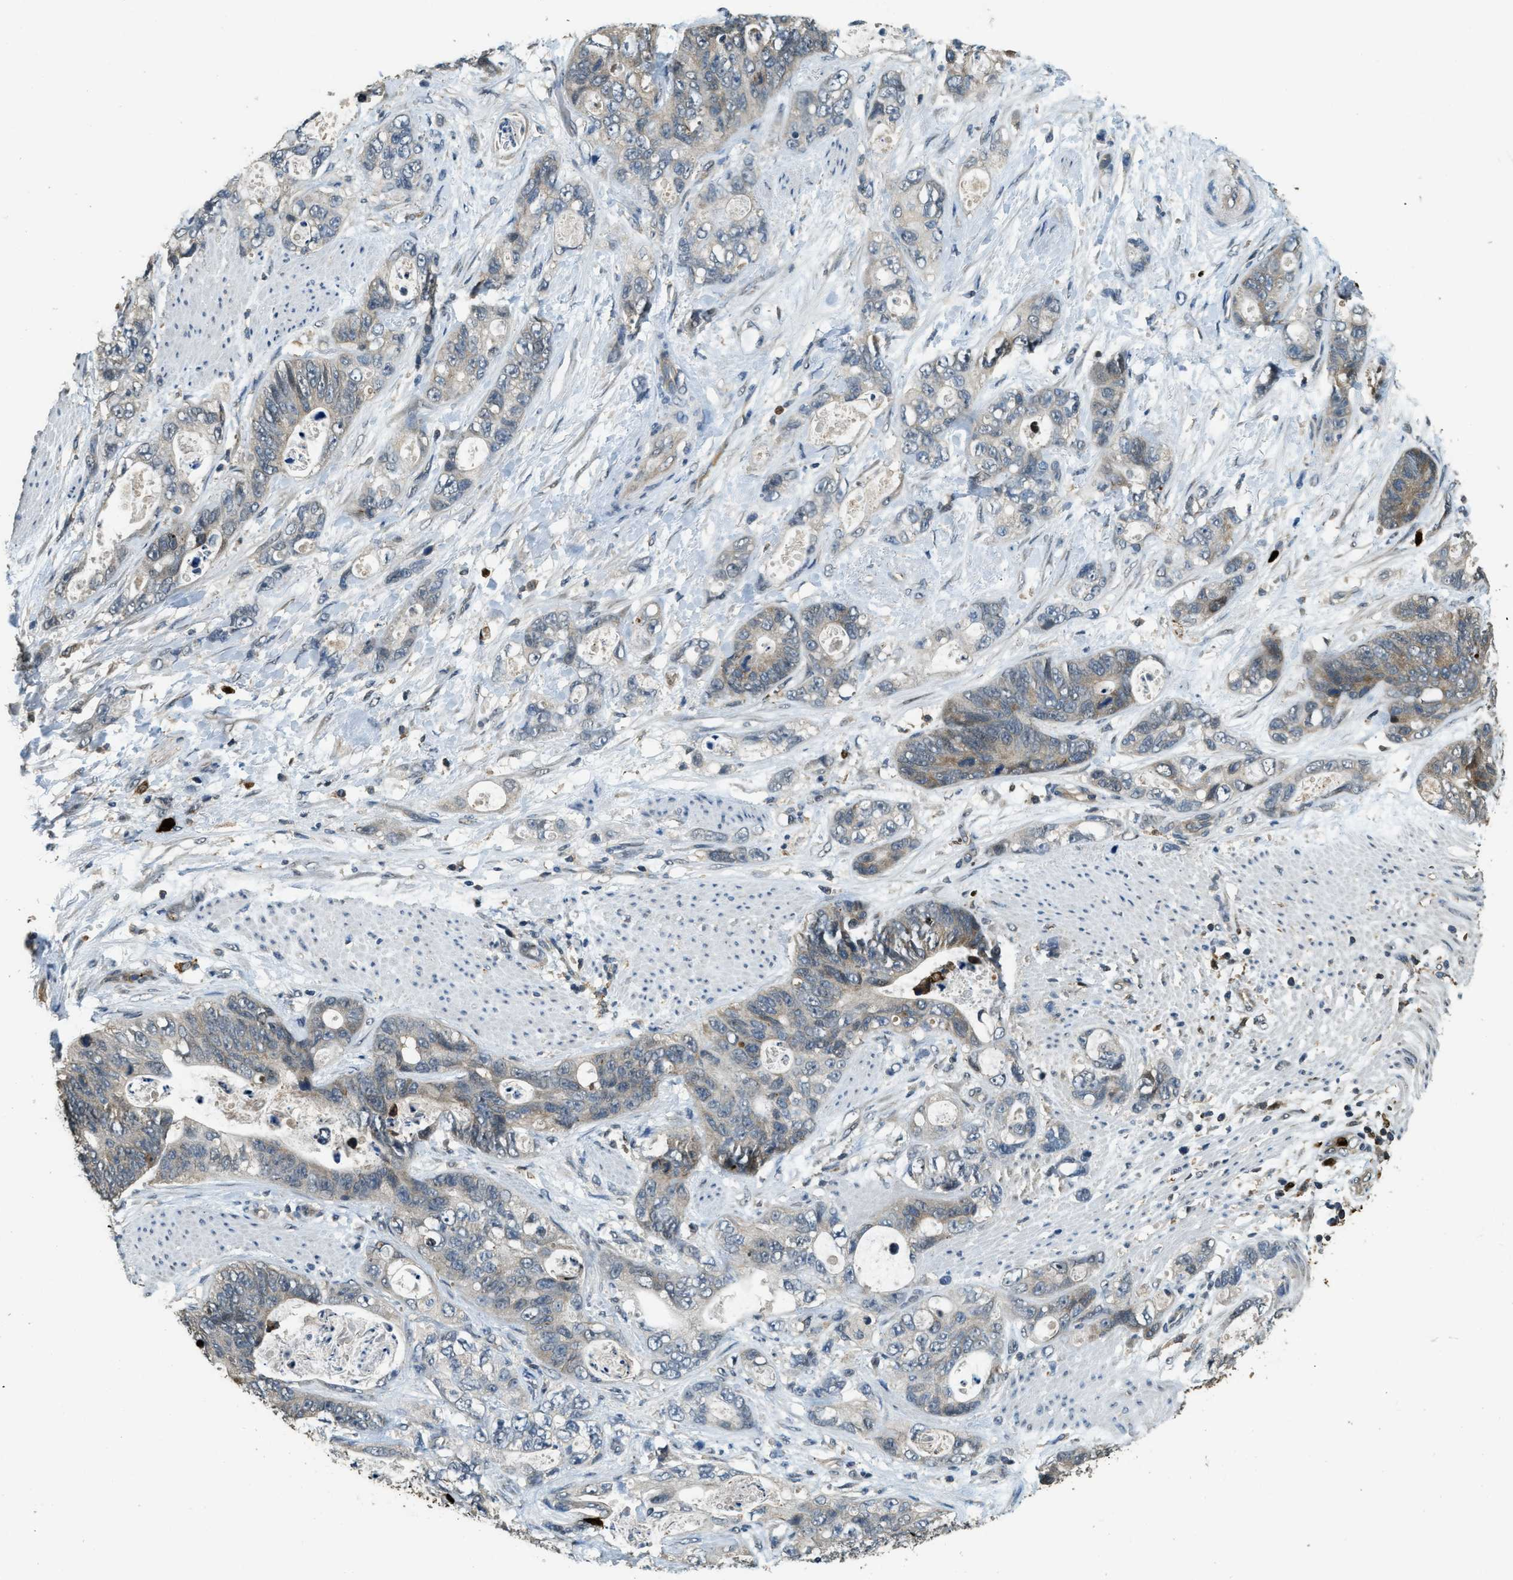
{"staining": {"intensity": "weak", "quantity": "<25%", "location": "cytoplasmic/membranous"}, "tissue": "stomach cancer", "cell_type": "Tumor cells", "image_type": "cancer", "snomed": [{"axis": "morphology", "description": "Normal tissue, NOS"}, {"axis": "morphology", "description": "Adenocarcinoma, NOS"}, {"axis": "topography", "description": "Stomach"}], "caption": "Photomicrograph shows no protein expression in tumor cells of stomach cancer (adenocarcinoma) tissue.", "gene": "RNF141", "patient": {"sex": "female", "age": 89}}